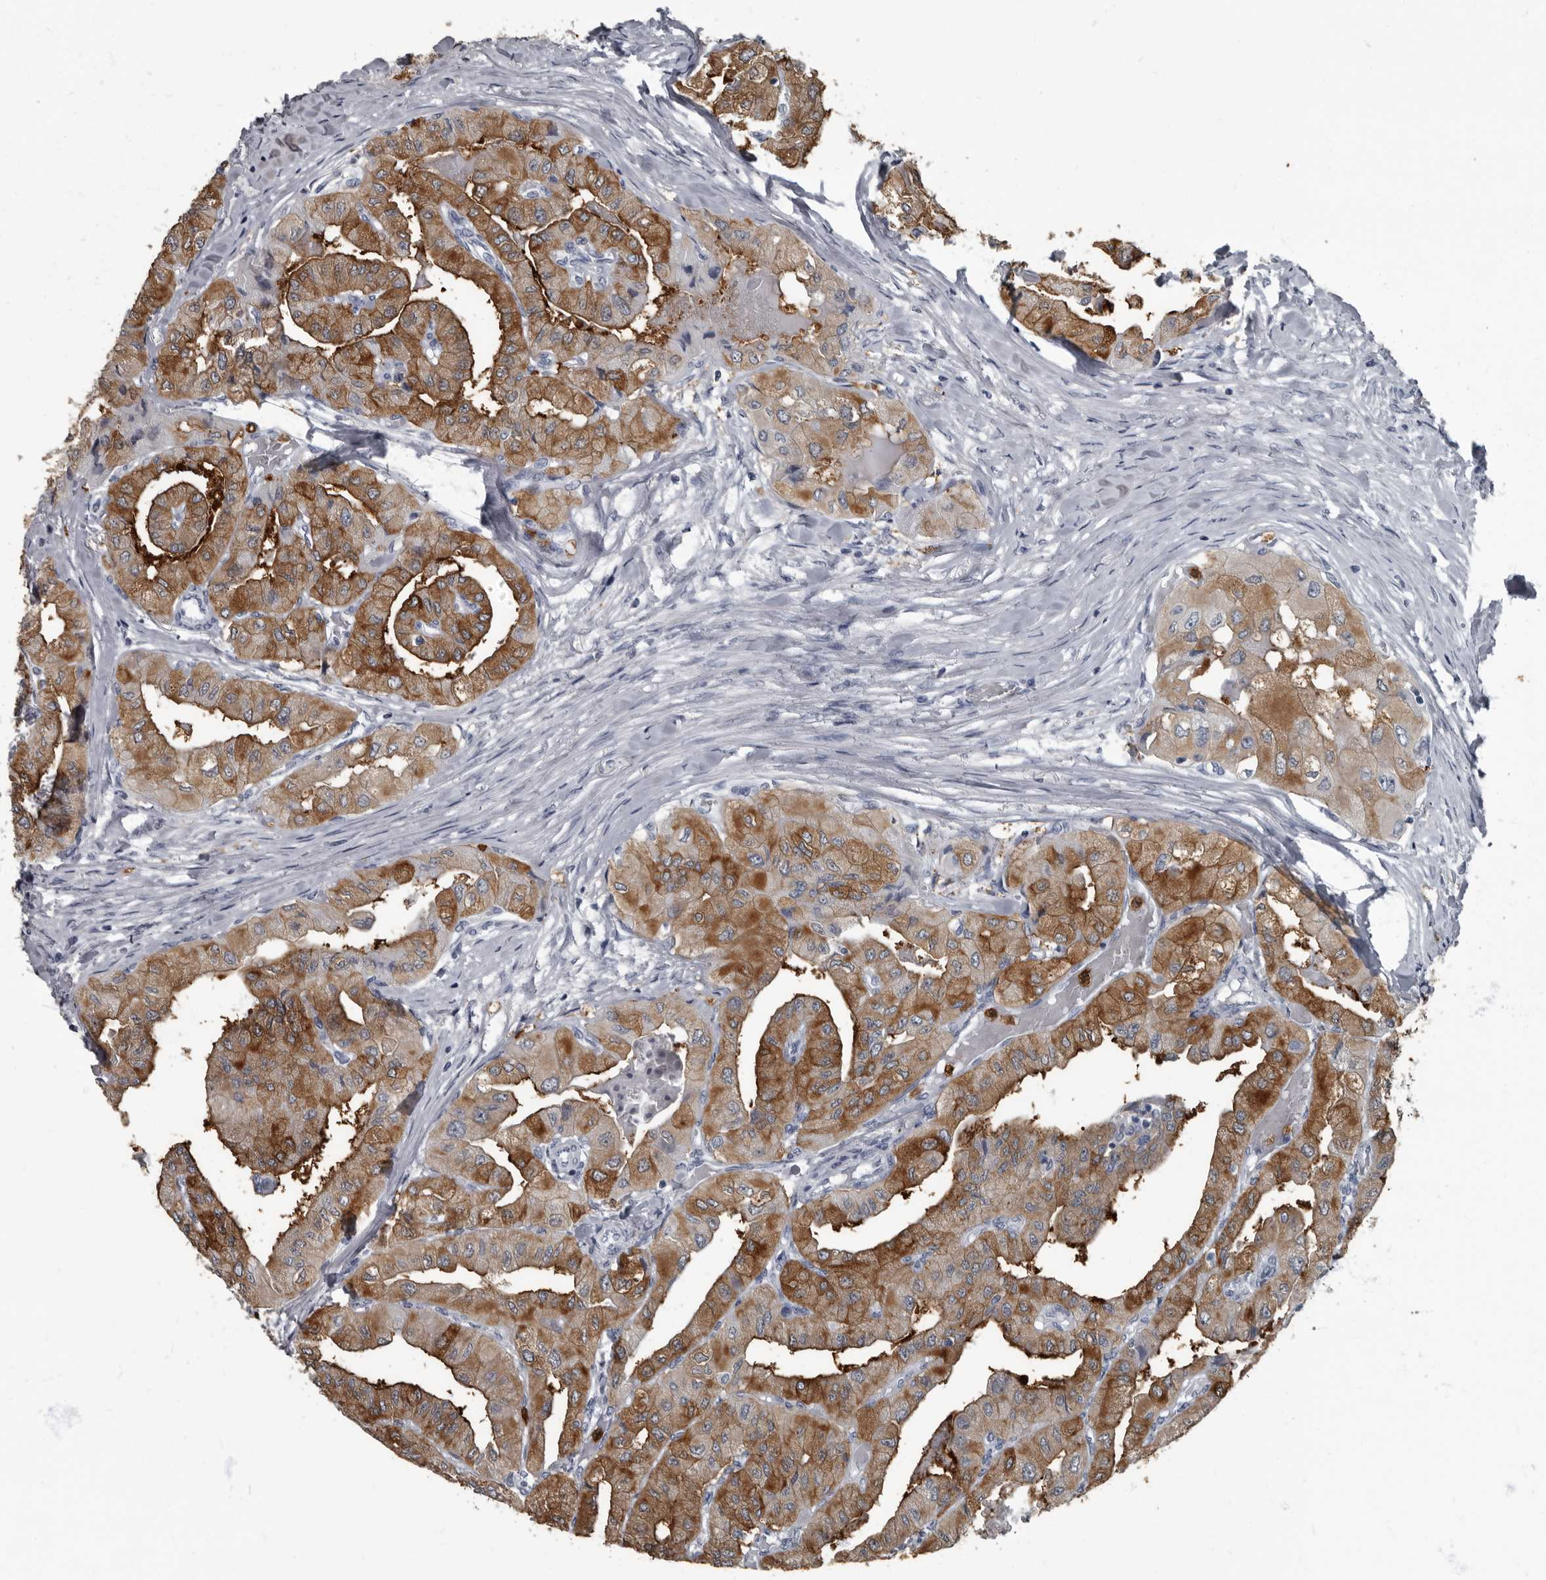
{"staining": {"intensity": "strong", "quantity": "25%-75%", "location": "cytoplasmic/membranous"}, "tissue": "thyroid cancer", "cell_type": "Tumor cells", "image_type": "cancer", "snomed": [{"axis": "morphology", "description": "Papillary adenocarcinoma, NOS"}, {"axis": "topography", "description": "Thyroid gland"}], "caption": "Protein staining by IHC exhibits strong cytoplasmic/membranous positivity in about 25%-75% of tumor cells in thyroid papillary adenocarcinoma.", "gene": "TPD52L1", "patient": {"sex": "female", "age": 59}}